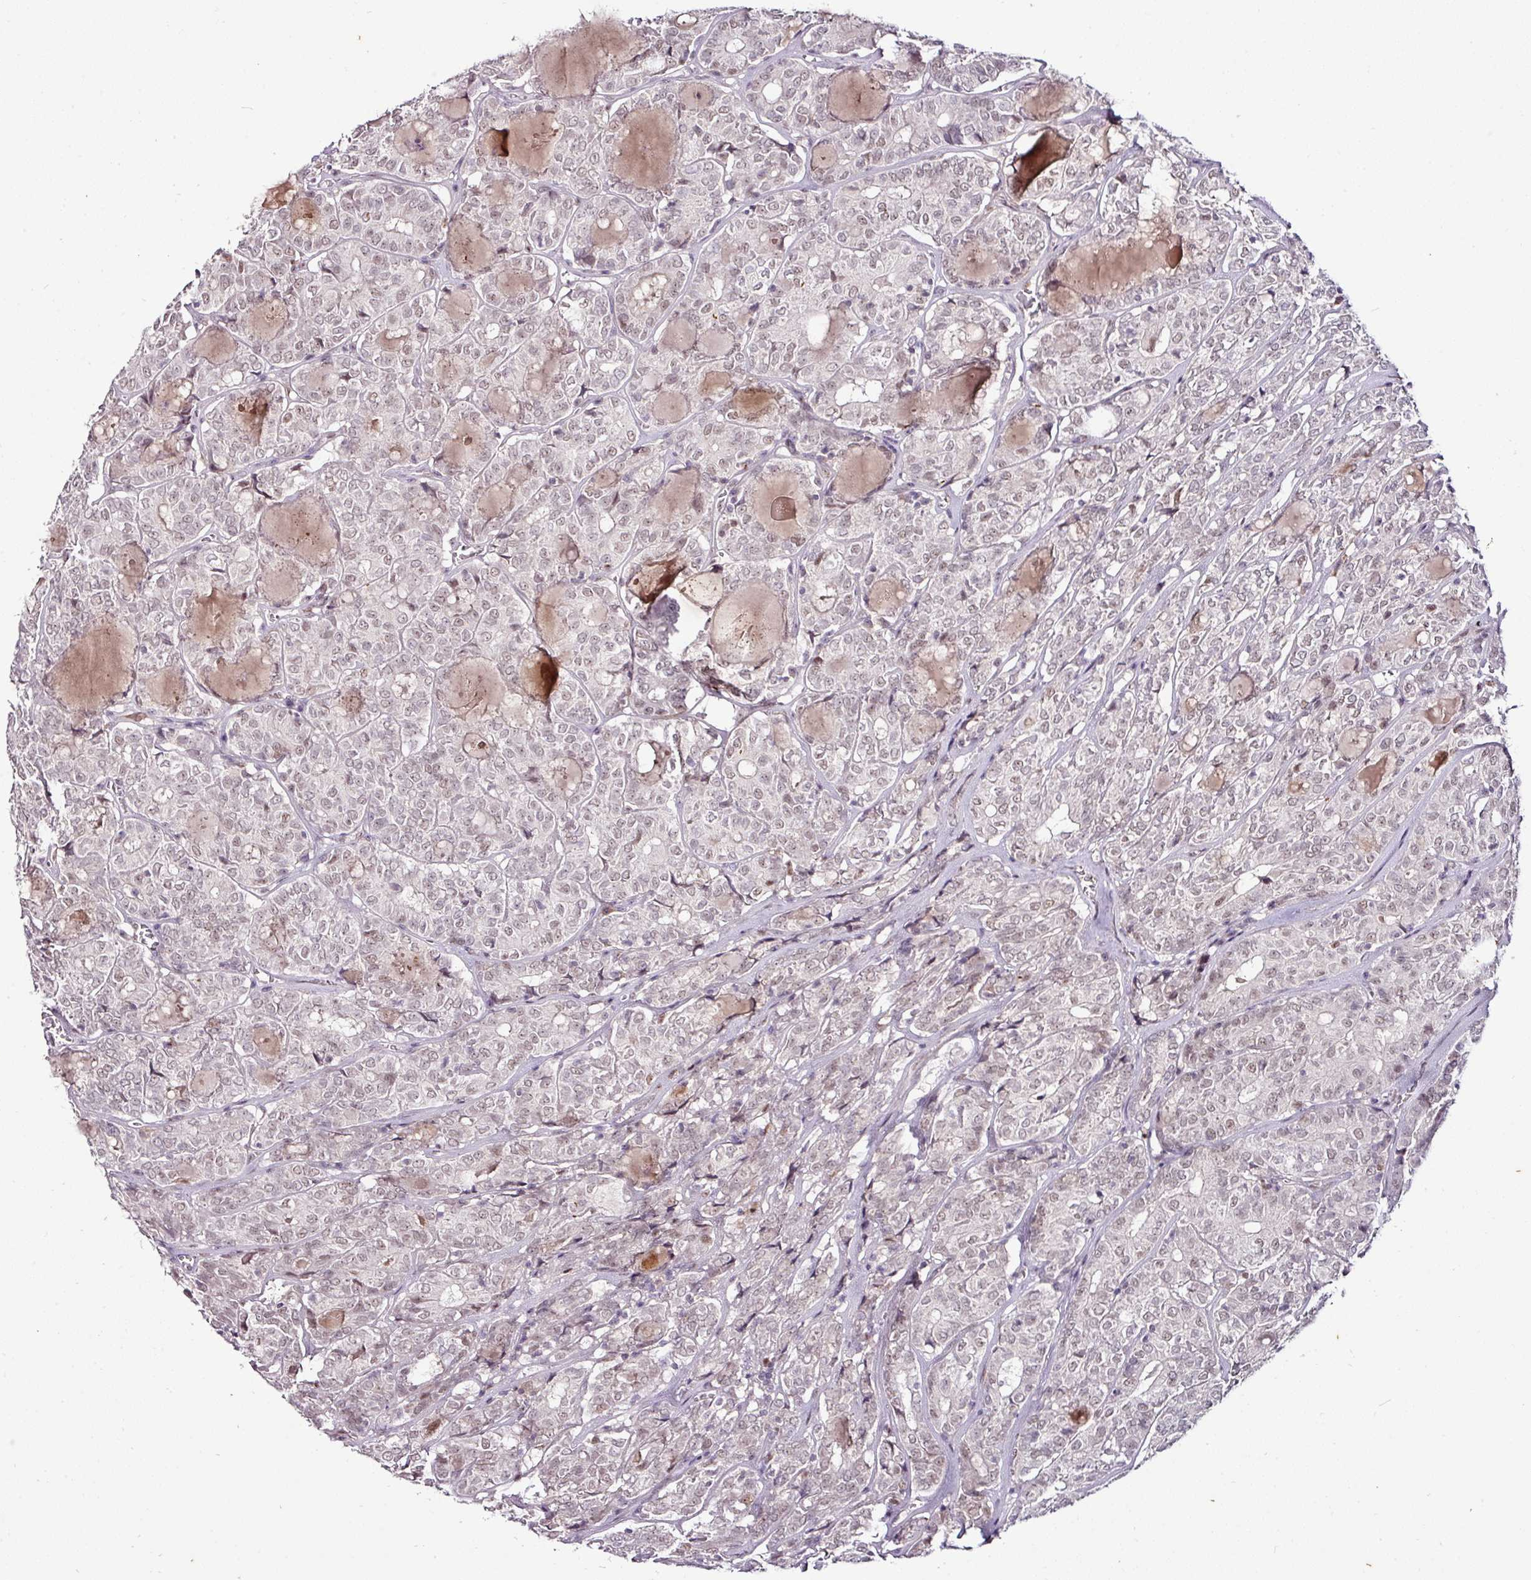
{"staining": {"intensity": "weak", "quantity": "25%-75%", "location": "nuclear"}, "tissue": "thyroid cancer", "cell_type": "Tumor cells", "image_type": "cancer", "snomed": [{"axis": "morphology", "description": "Papillary adenocarcinoma, NOS"}, {"axis": "topography", "description": "Thyroid gland"}], "caption": "Weak nuclear staining for a protein is seen in about 25%-75% of tumor cells of papillary adenocarcinoma (thyroid) using immunohistochemistry.", "gene": "KLF16", "patient": {"sex": "female", "age": 72}}